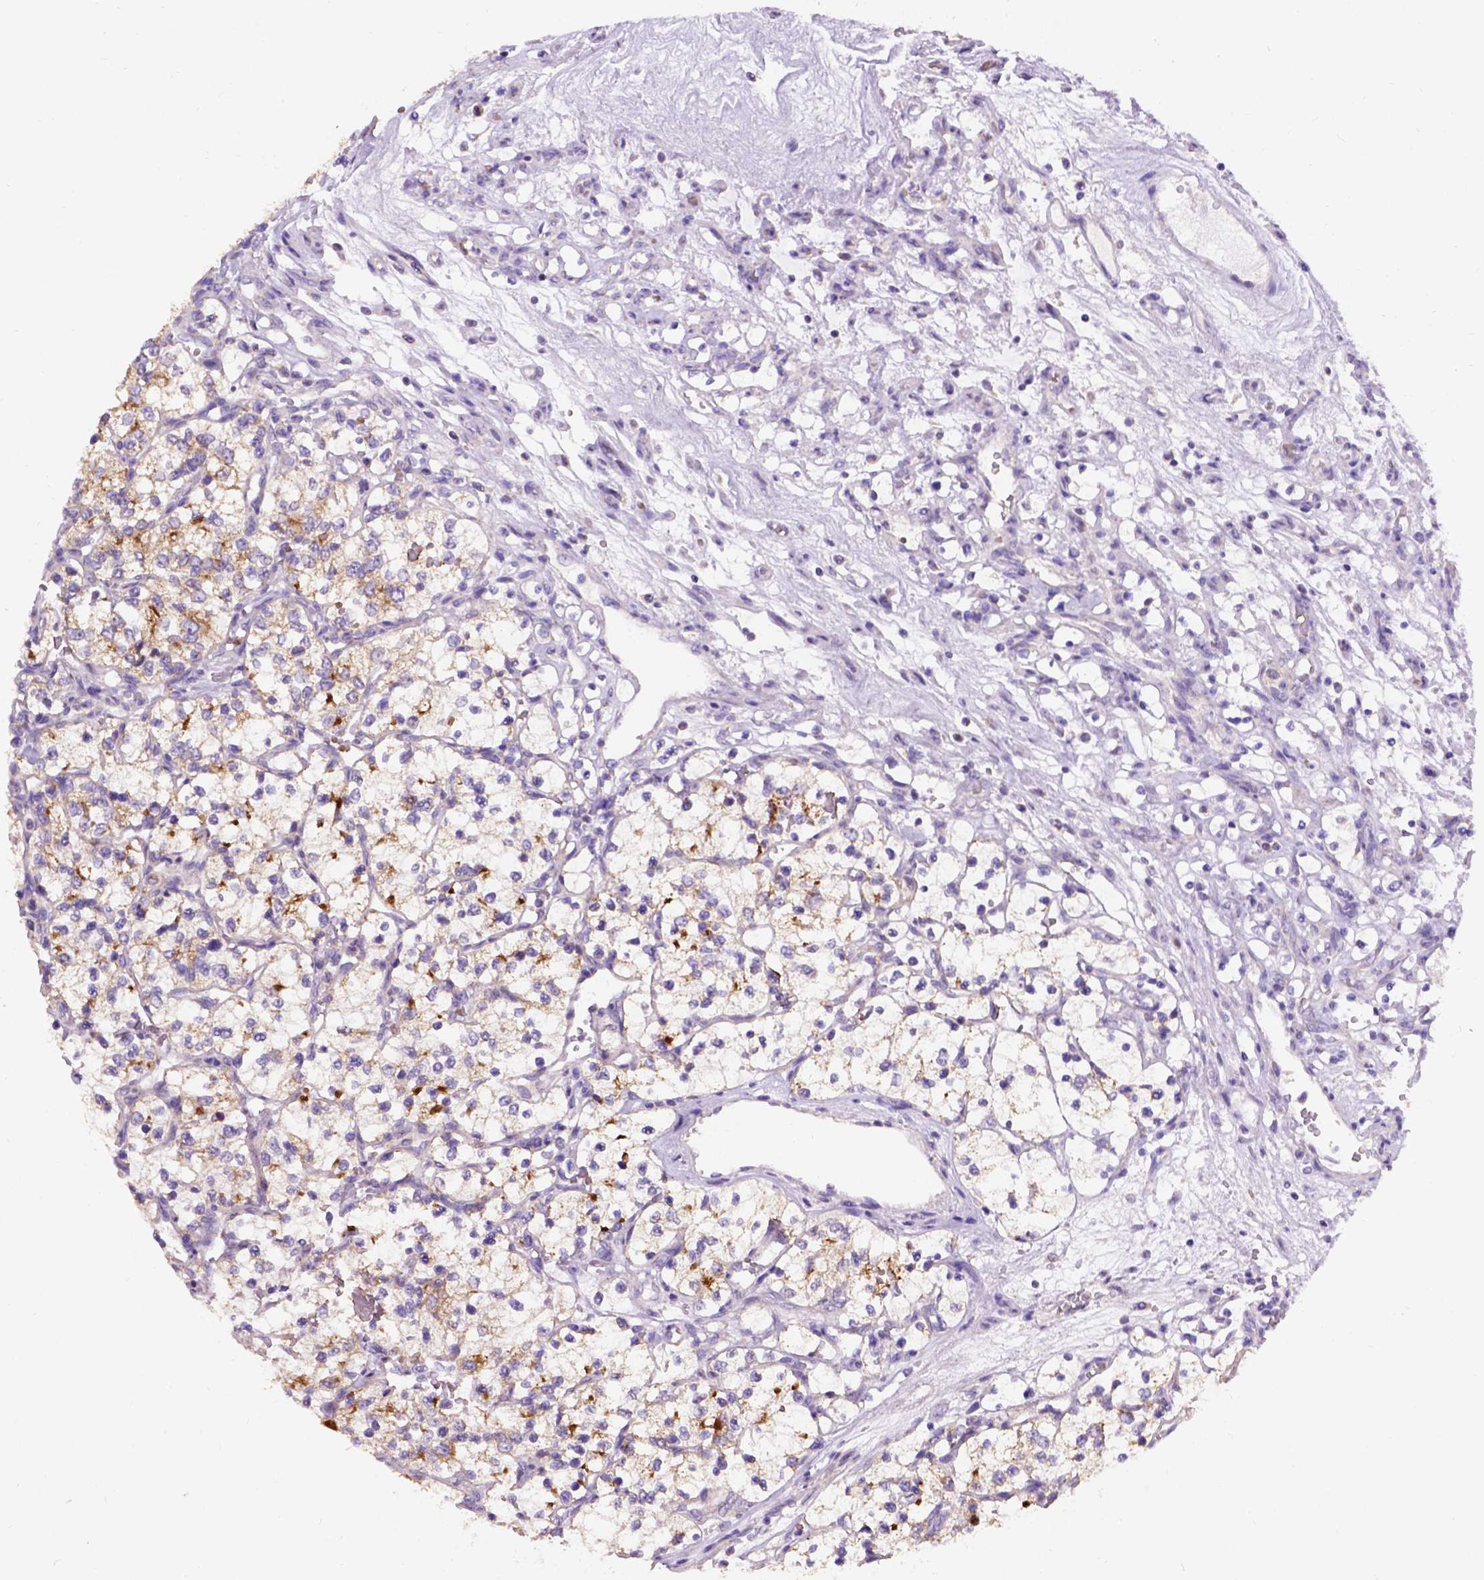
{"staining": {"intensity": "moderate", "quantity": ">75%", "location": "cytoplasmic/membranous"}, "tissue": "renal cancer", "cell_type": "Tumor cells", "image_type": "cancer", "snomed": [{"axis": "morphology", "description": "Adenocarcinoma, NOS"}, {"axis": "topography", "description": "Kidney"}], "caption": "A micrograph of renal adenocarcinoma stained for a protein displays moderate cytoplasmic/membranous brown staining in tumor cells.", "gene": "L2HGDH", "patient": {"sex": "female", "age": 69}}